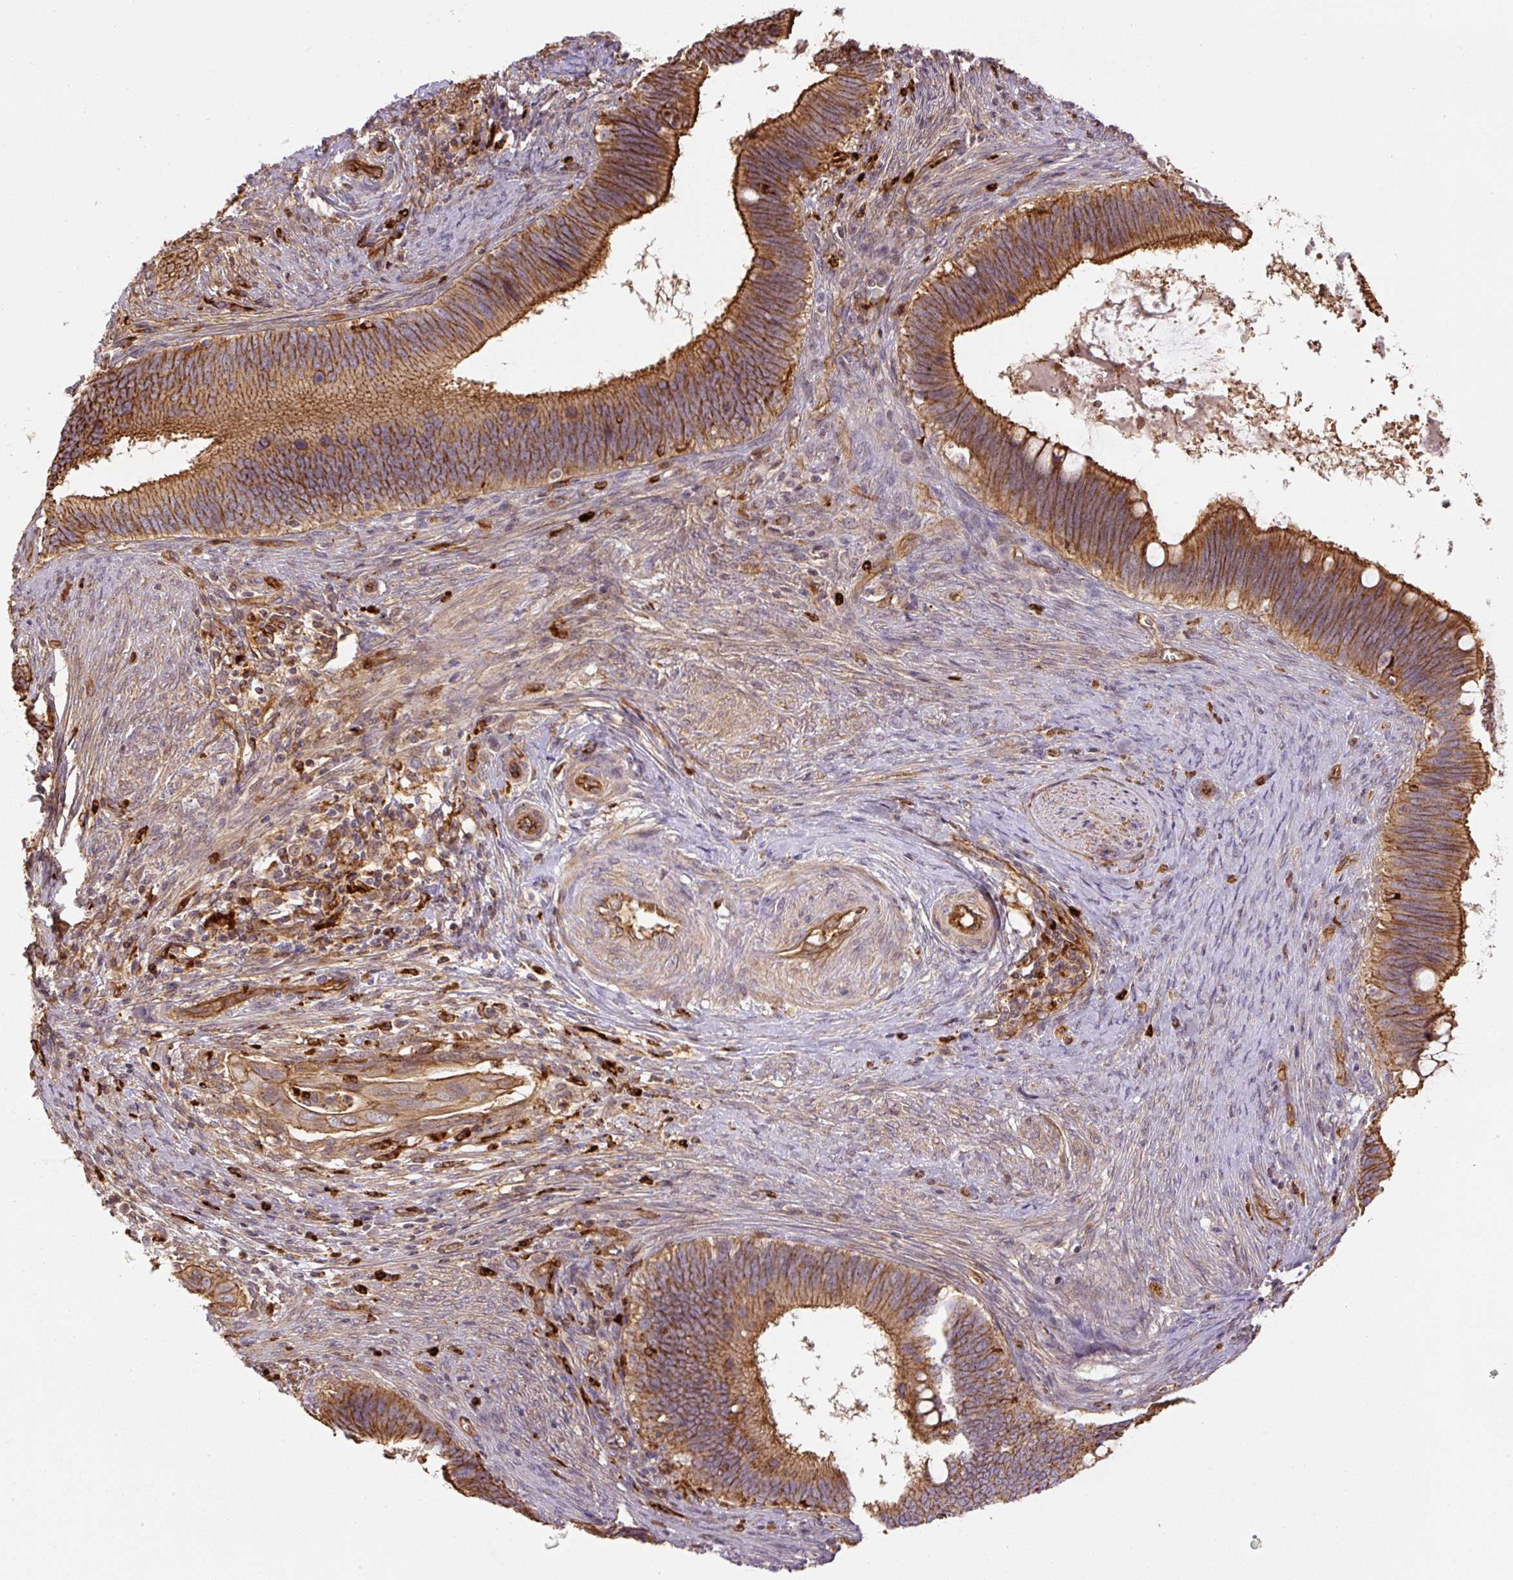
{"staining": {"intensity": "moderate", "quantity": ">75%", "location": "cytoplasmic/membranous"}, "tissue": "cervical cancer", "cell_type": "Tumor cells", "image_type": "cancer", "snomed": [{"axis": "morphology", "description": "Adenocarcinoma, NOS"}, {"axis": "topography", "description": "Cervix"}], "caption": "Protein staining displays moderate cytoplasmic/membranous positivity in approximately >75% of tumor cells in cervical cancer (adenocarcinoma).", "gene": "B3GALT5", "patient": {"sex": "female", "age": 42}}